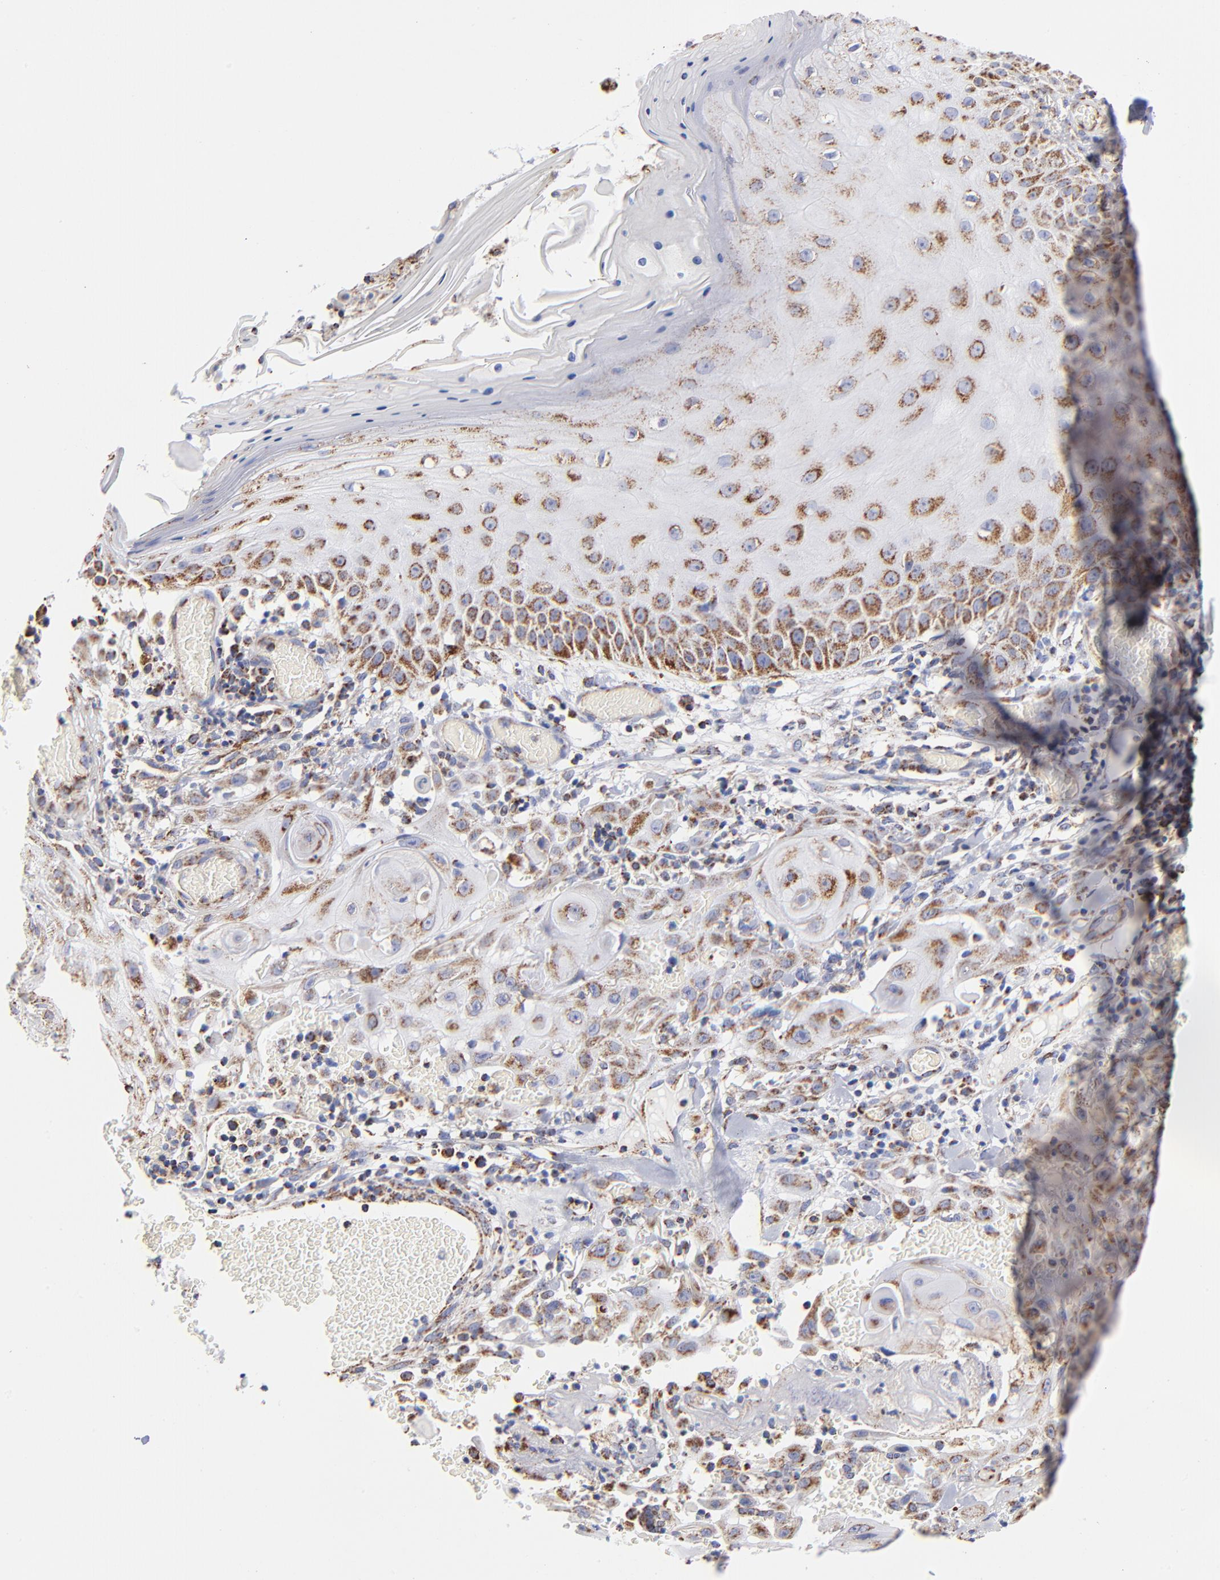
{"staining": {"intensity": "strong", "quantity": ">75%", "location": "cytoplasmic/membranous"}, "tissue": "skin cancer", "cell_type": "Tumor cells", "image_type": "cancer", "snomed": [{"axis": "morphology", "description": "Squamous cell carcinoma, NOS"}, {"axis": "topography", "description": "Skin"}], "caption": "Immunohistochemical staining of skin squamous cell carcinoma exhibits high levels of strong cytoplasmic/membranous expression in about >75% of tumor cells.", "gene": "PHB1", "patient": {"sex": "male", "age": 24}}